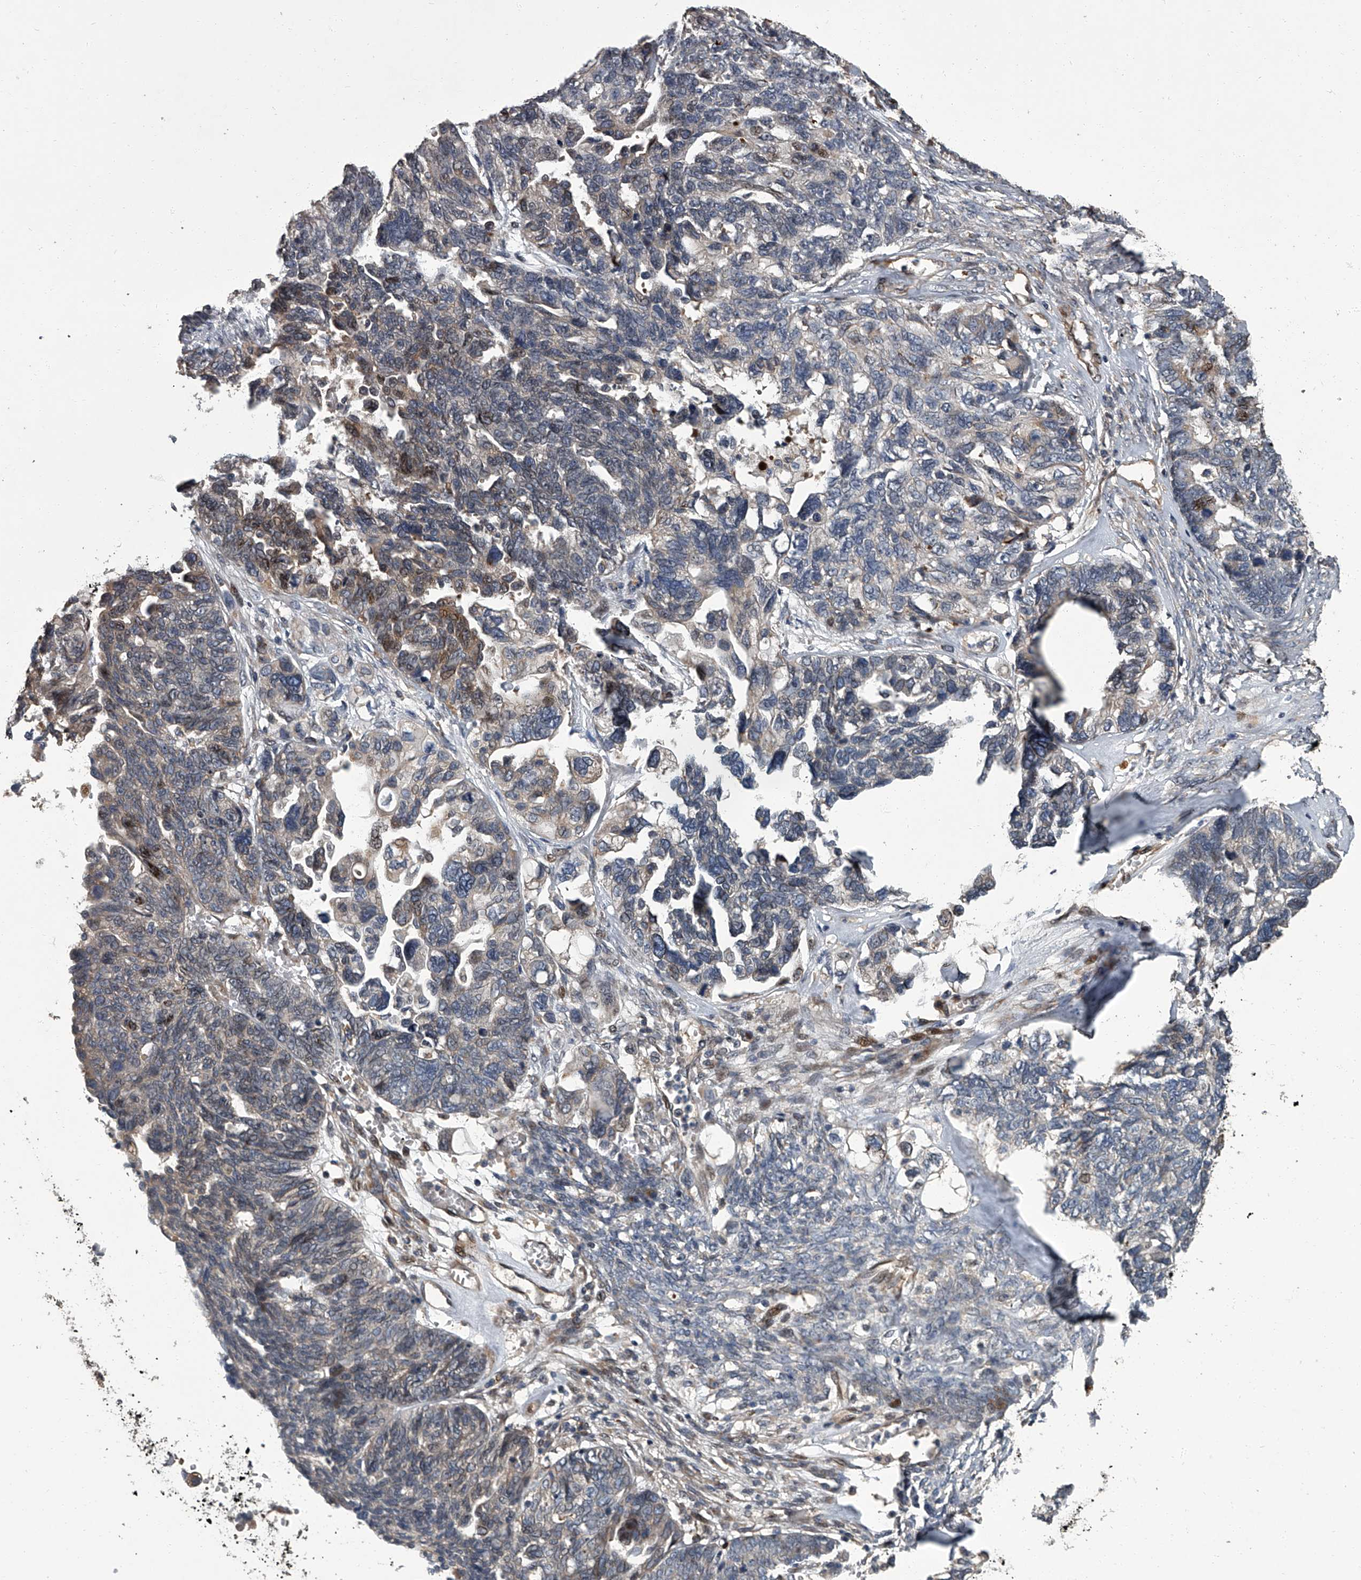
{"staining": {"intensity": "weak", "quantity": "<25%", "location": "cytoplasmic/membranous,nuclear"}, "tissue": "ovarian cancer", "cell_type": "Tumor cells", "image_type": "cancer", "snomed": [{"axis": "morphology", "description": "Cystadenocarcinoma, serous, NOS"}, {"axis": "topography", "description": "Ovary"}], "caption": "Ovarian cancer (serous cystadenocarcinoma) was stained to show a protein in brown. There is no significant expression in tumor cells. (DAB (3,3'-diaminobenzidine) immunohistochemistry, high magnification).", "gene": "LRRC8C", "patient": {"sex": "female", "age": 79}}